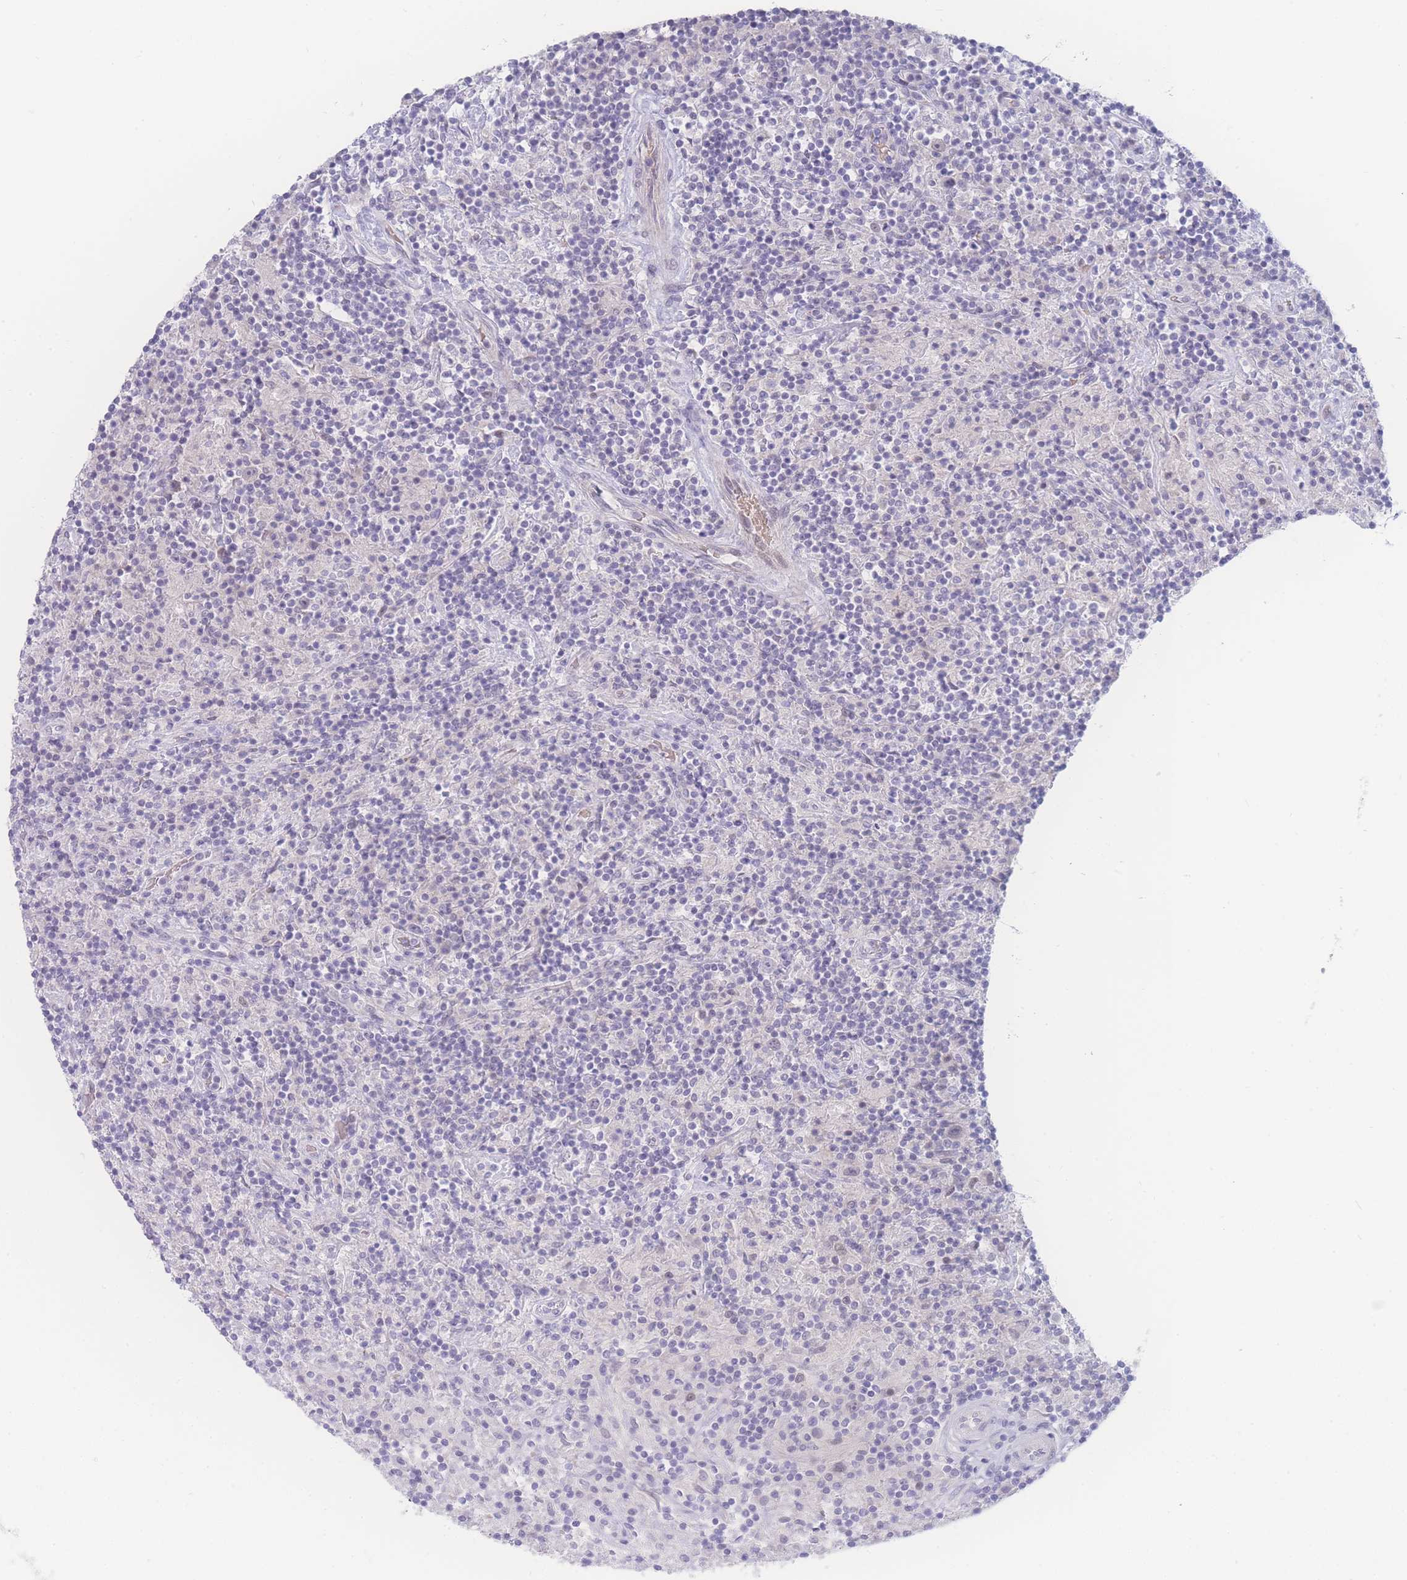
{"staining": {"intensity": "negative", "quantity": "none", "location": "none"}, "tissue": "lymphoma", "cell_type": "Tumor cells", "image_type": "cancer", "snomed": [{"axis": "morphology", "description": "Hodgkin's disease, NOS"}, {"axis": "topography", "description": "Lymph node"}], "caption": "Immunohistochemical staining of human Hodgkin's disease shows no significant staining in tumor cells.", "gene": "PRSS22", "patient": {"sex": "male", "age": 70}}